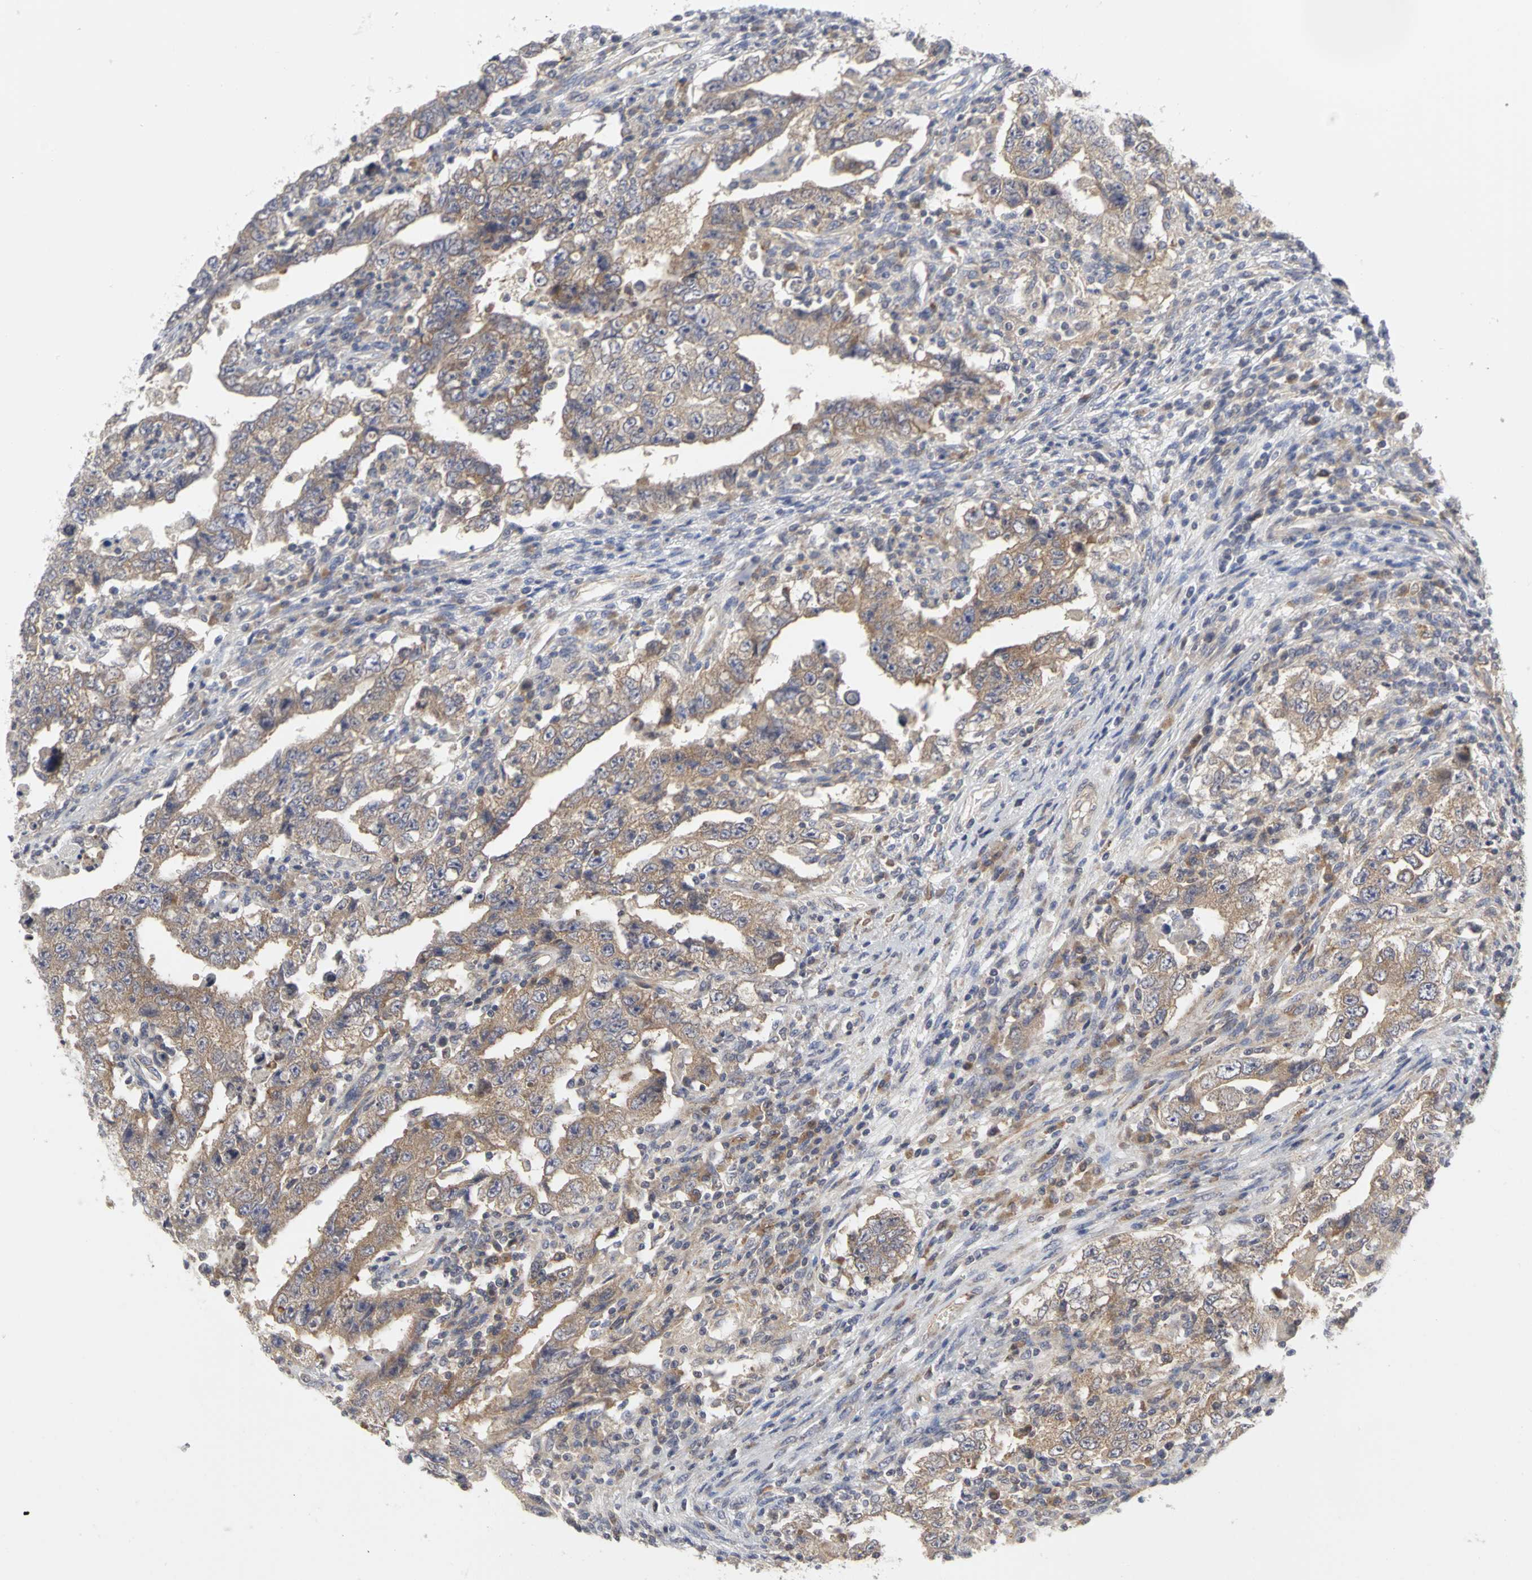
{"staining": {"intensity": "weak", "quantity": ">75%", "location": "cytoplasmic/membranous"}, "tissue": "testis cancer", "cell_type": "Tumor cells", "image_type": "cancer", "snomed": [{"axis": "morphology", "description": "Carcinoma, Embryonal, NOS"}, {"axis": "topography", "description": "Testis"}], "caption": "Tumor cells display low levels of weak cytoplasmic/membranous expression in approximately >75% of cells in human testis cancer (embryonal carcinoma). (DAB (3,3'-diaminobenzidine) = brown stain, brightfield microscopy at high magnification).", "gene": "IRAK1", "patient": {"sex": "male", "age": 26}}